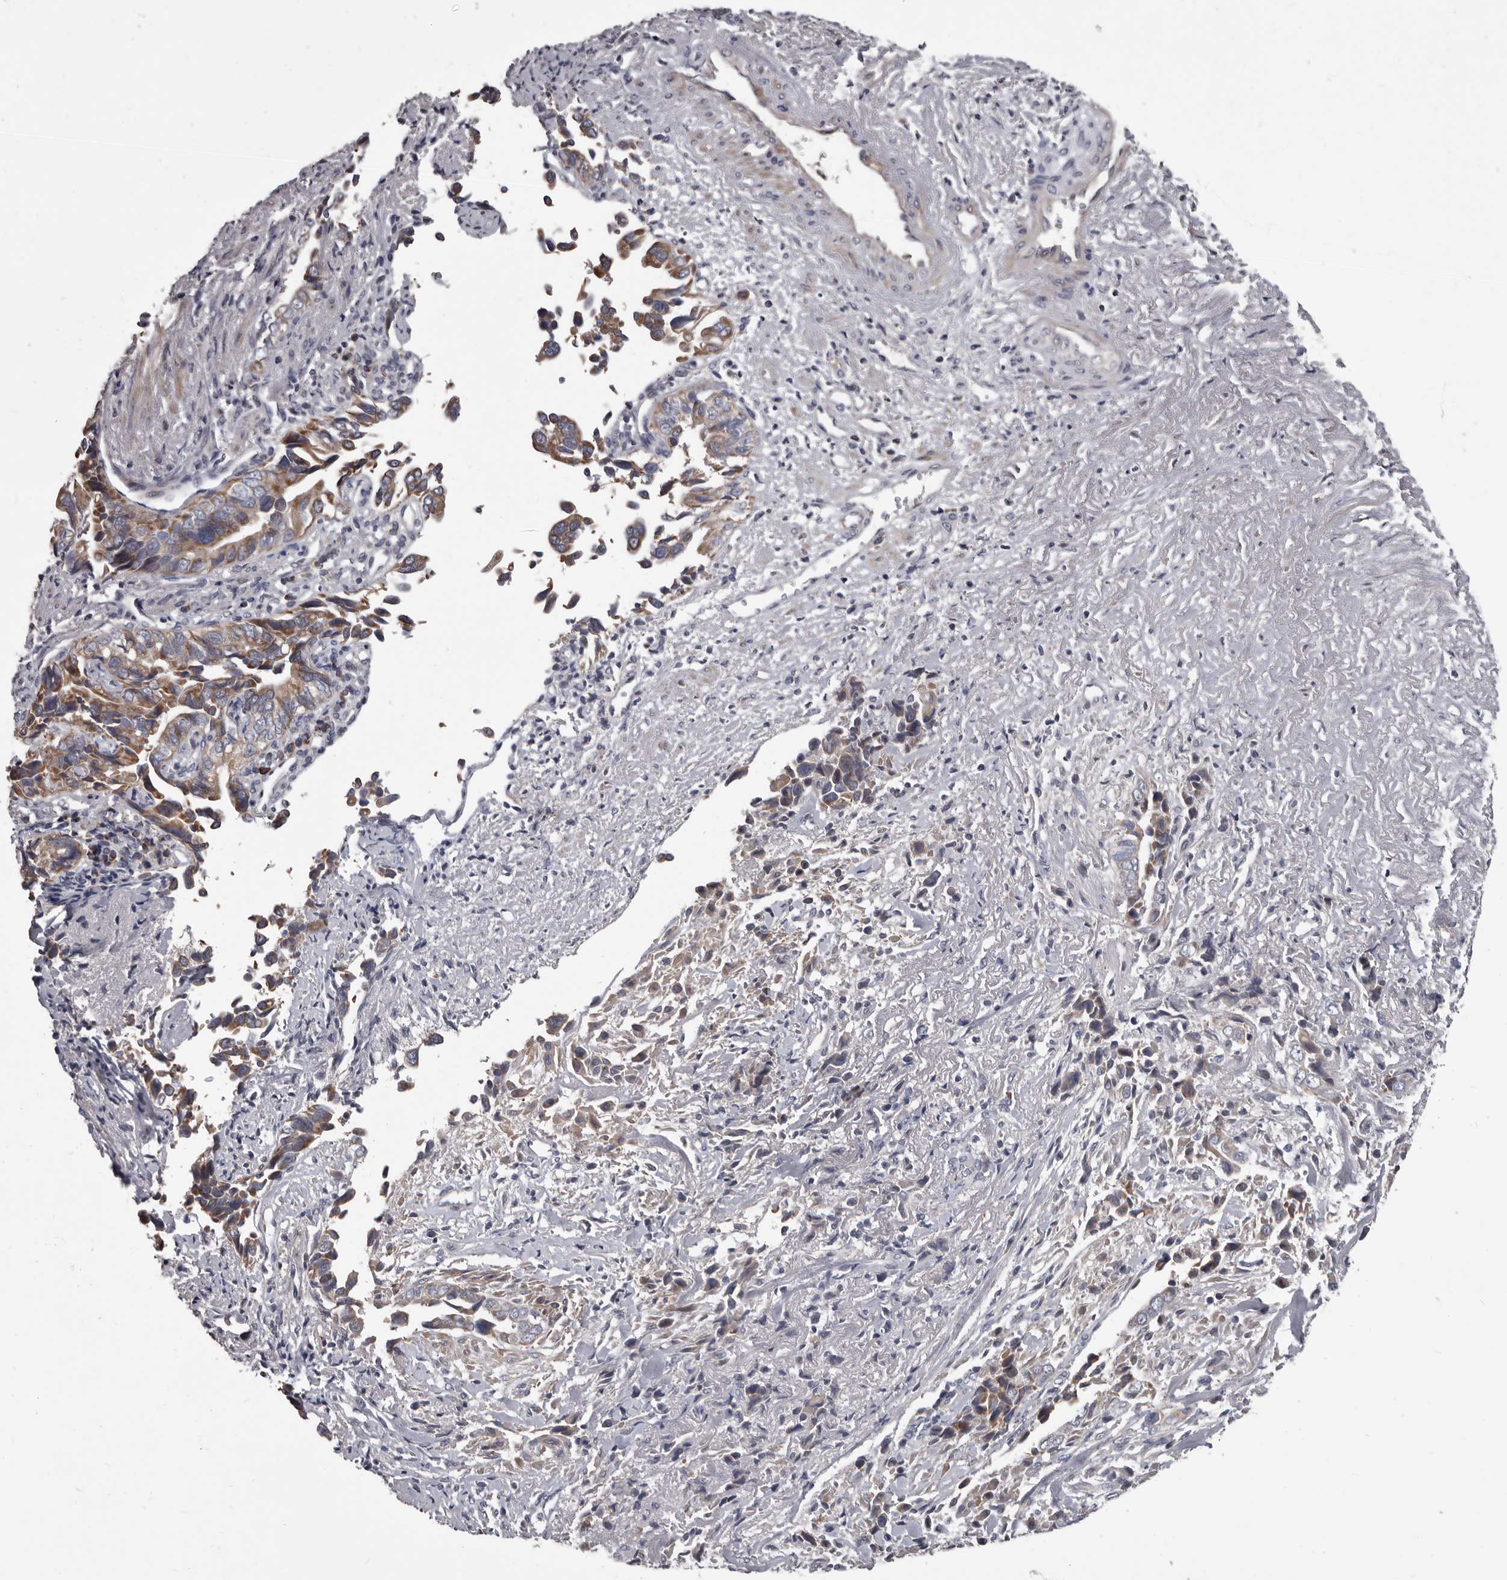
{"staining": {"intensity": "moderate", "quantity": ">75%", "location": "cytoplasmic/membranous"}, "tissue": "liver cancer", "cell_type": "Tumor cells", "image_type": "cancer", "snomed": [{"axis": "morphology", "description": "Cholangiocarcinoma"}, {"axis": "topography", "description": "Liver"}], "caption": "A micrograph of liver cancer stained for a protein reveals moderate cytoplasmic/membranous brown staining in tumor cells.", "gene": "ALDH5A1", "patient": {"sex": "female", "age": 79}}